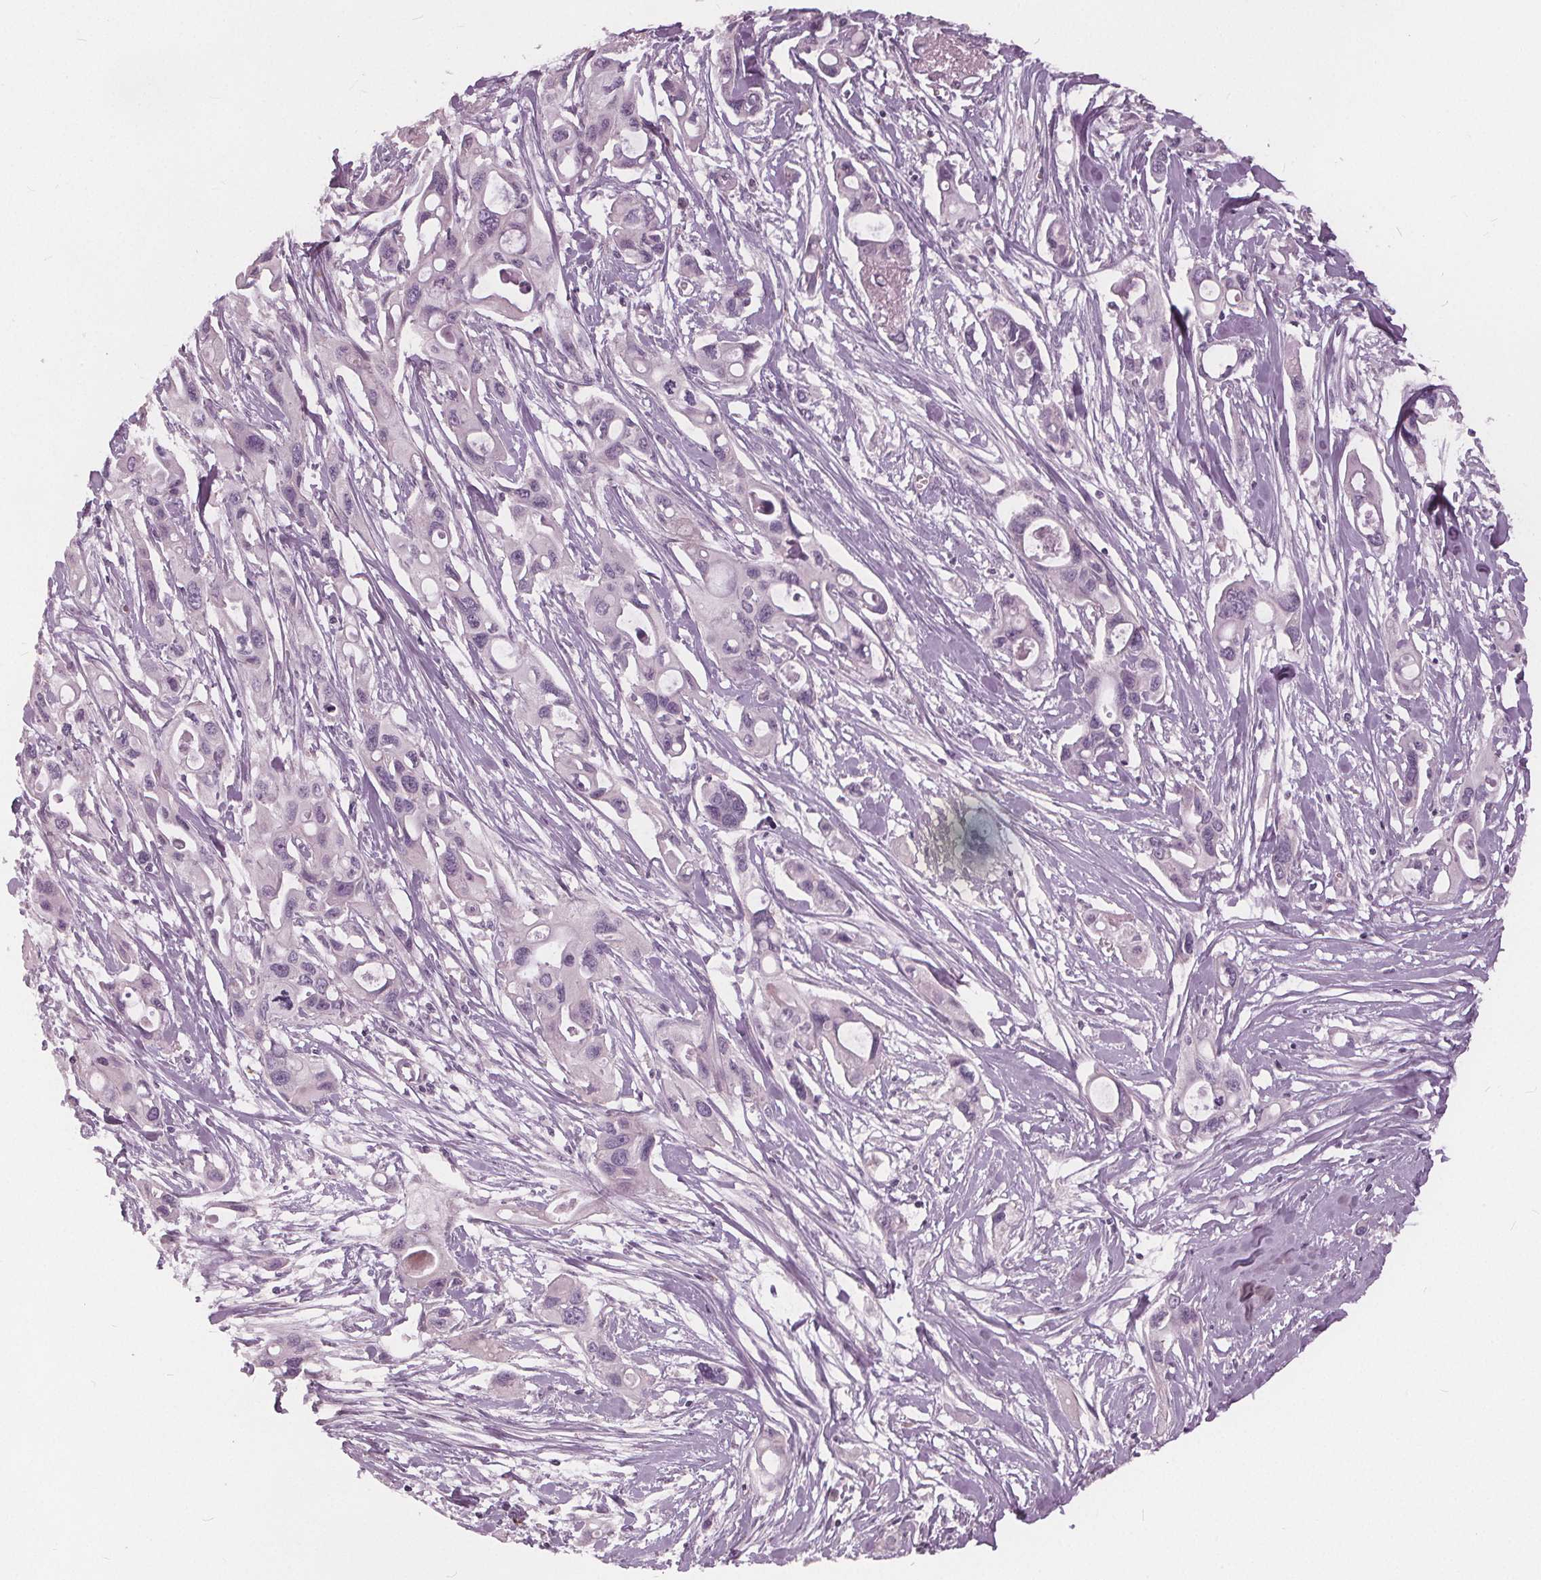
{"staining": {"intensity": "negative", "quantity": "none", "location": "none"}, "tissue": "pancreatic cancer", "cell_type": "Tumor cells", "image_type": "cancer", "snomed": [{"axis": "morphology", "description": "Adenocarcinoma, NOS"}, {"axis": "topography", "description": "Pancreas"}], "caption": "This micrograph is of adenocarcinoma (pancreatic) stained with IHC to label a protein in brown with the nuclei are counter-stained blue. There is no expression in tumor cells.", "gene": "KLK13", "patient": {"sex": "male", "age": 60}}